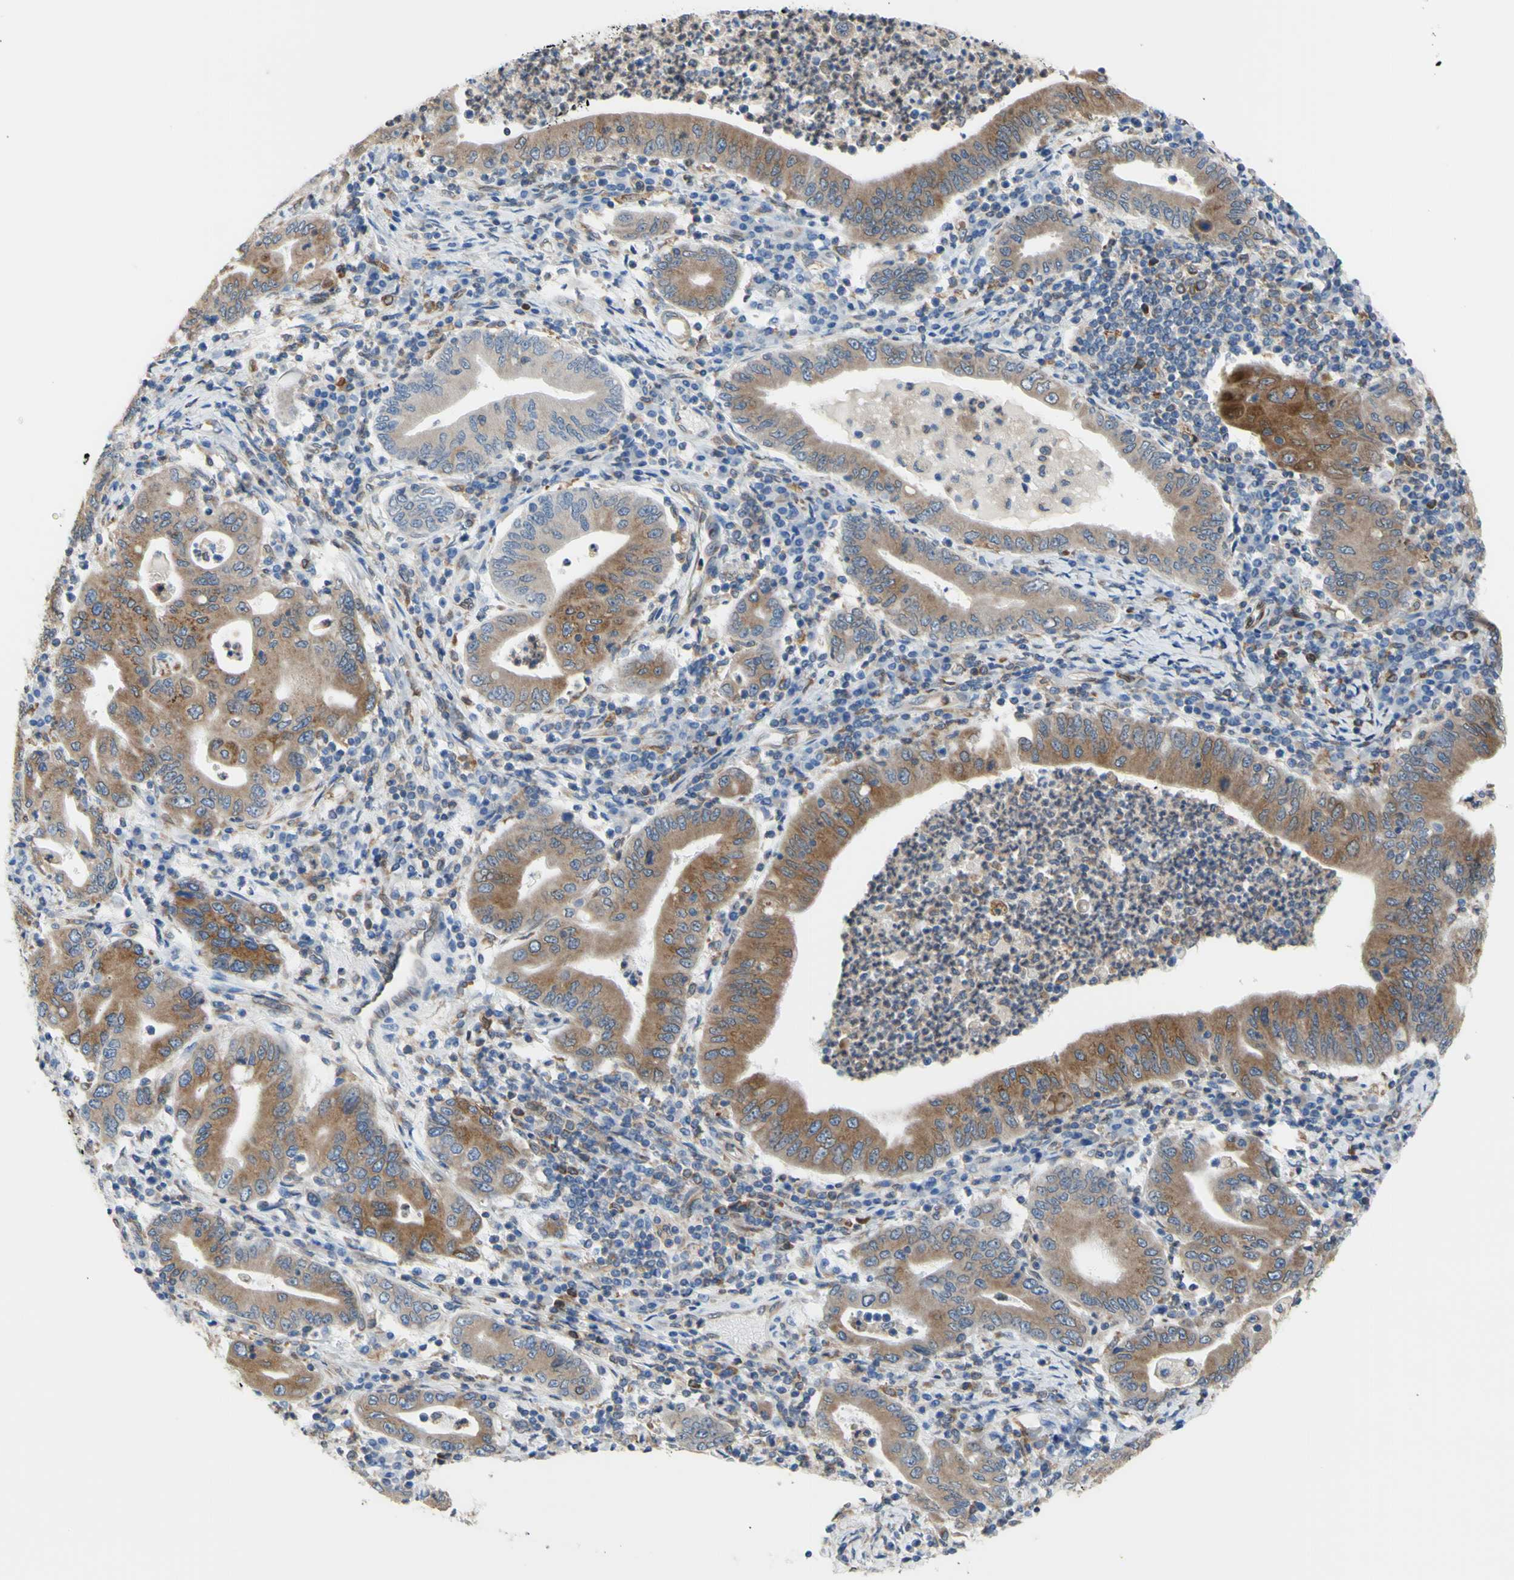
{"staining": {"intensity": "moderate", "quantity": ">75%", "location": "cytoplasmic/membranous"}, "tissue": "stomach cancer", "cell_type": "Tumor cells", "image_type": "cancer", "snomed": [{"axis": "morphology", "description": "Normal tissue, NOS"}, {"axis": "morphology", "description": "Adenocarcinoma, NOS"}, {"axis": "topography", "description": "Esophagus"}, {"axis": "topography", "description": "Stomach, upper"}, {"axis": "topography", "description": "Peripheral nerve tissue"}], "caption": "DAB (3,3'-diaminobenzidine) immunohistochemical staining of human stomach adenocarcinoma shows moderate cytoplasmic/membranous protein expression in approximately >75% of tumor cells.", "gene": "MGST2", "patient": {"sex": "male", "age": 62}}